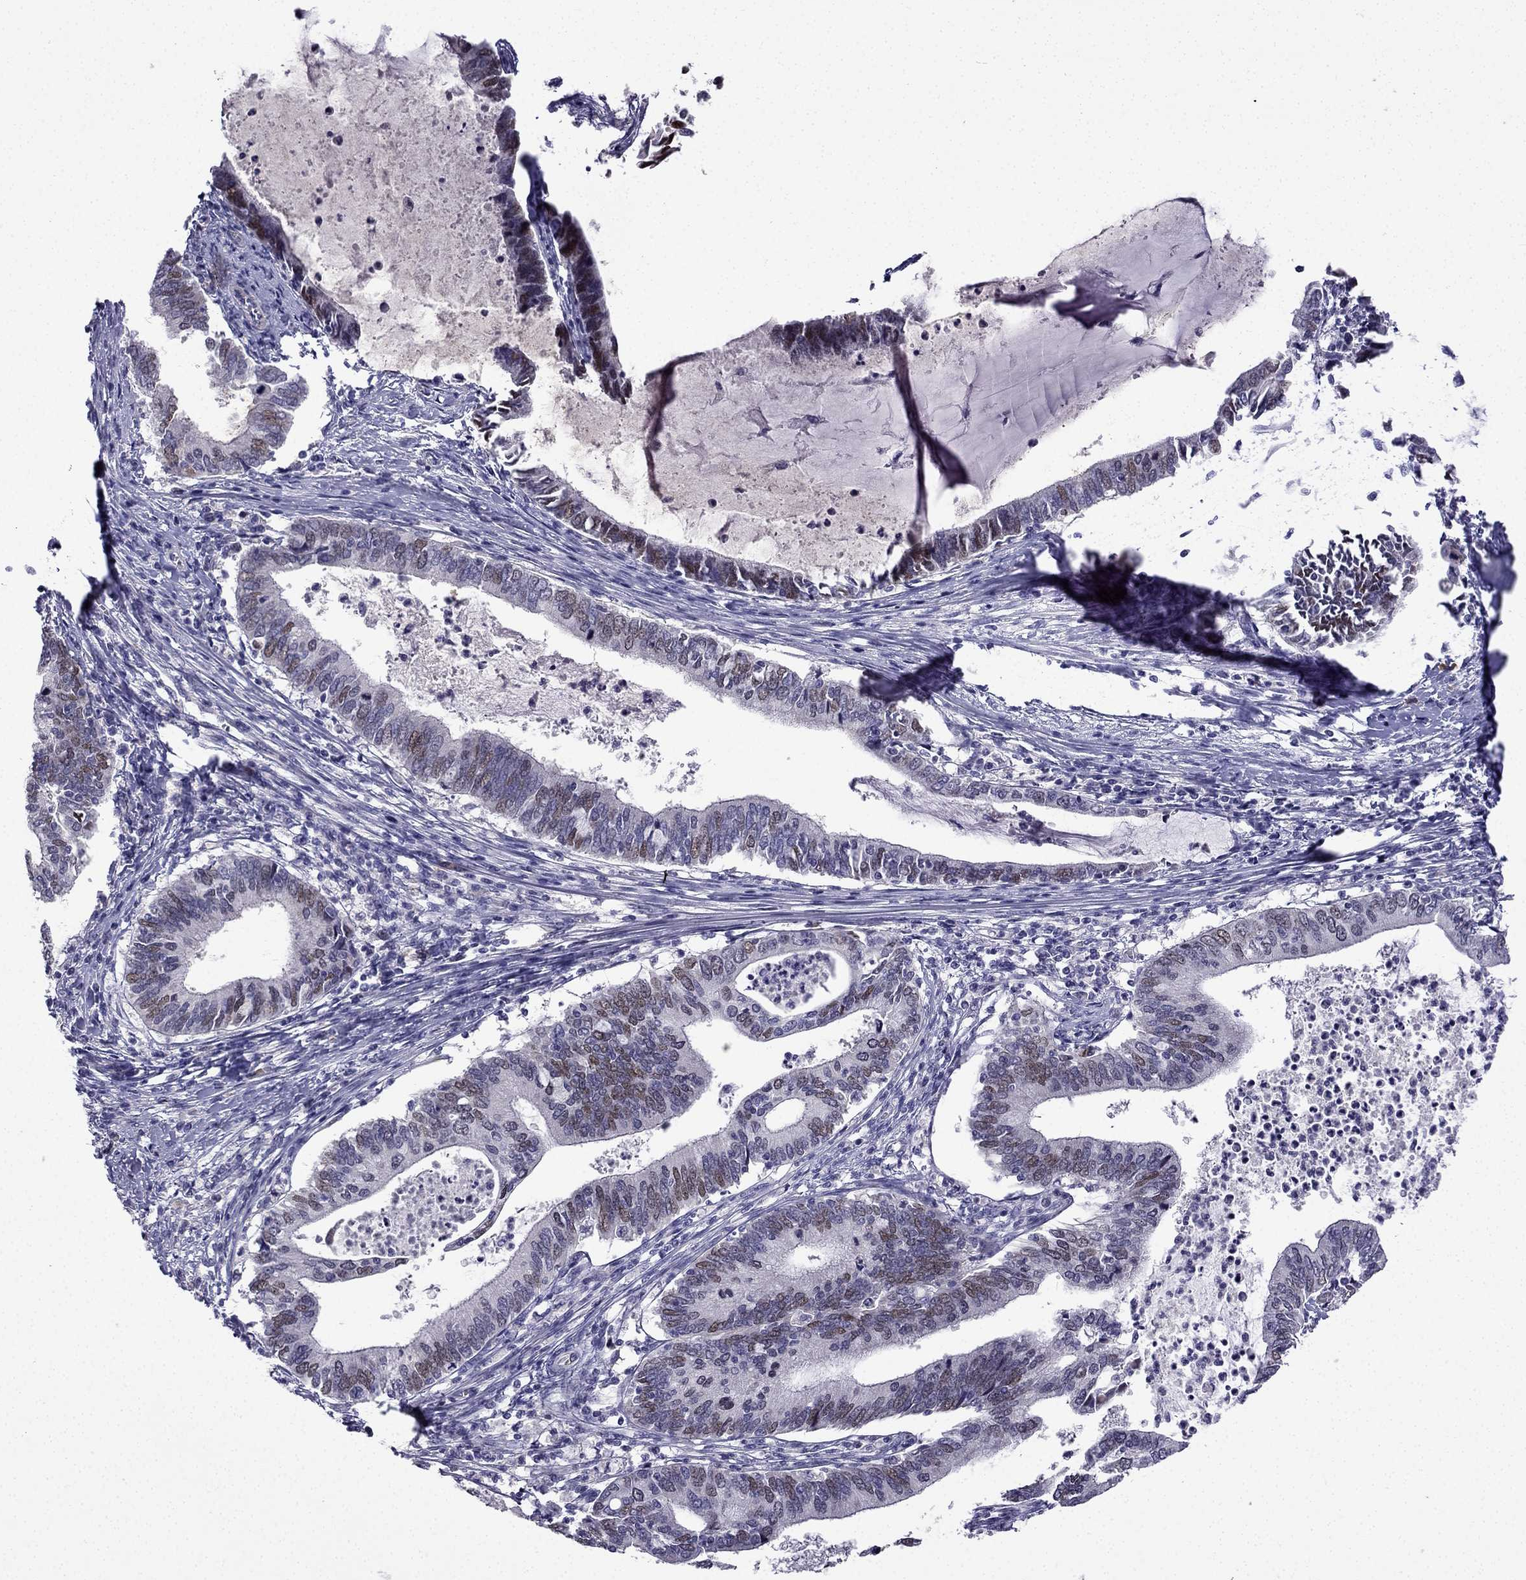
{"staining": {"intensity": "moderate", "quantity": "25%-75%", "location": "nuclear"}, "tissue": "cervical cancer", "cell_type": "Tumor cells", "image_type": "cancer", "snomed": [{"axis": "morphology", "description": "Adenocarcinoma, NOS"}, {"axis": "topography", "description": "Cervix"}], "caption": "There is medium levels of moderate nuclear staining in tumor cells of cervical cancer (adenocarcinoma), as demonstrated by immunohistochemical staining (brown color).", "gene": "UHRF1", "patient": {"sex": "female", "age": 42}}